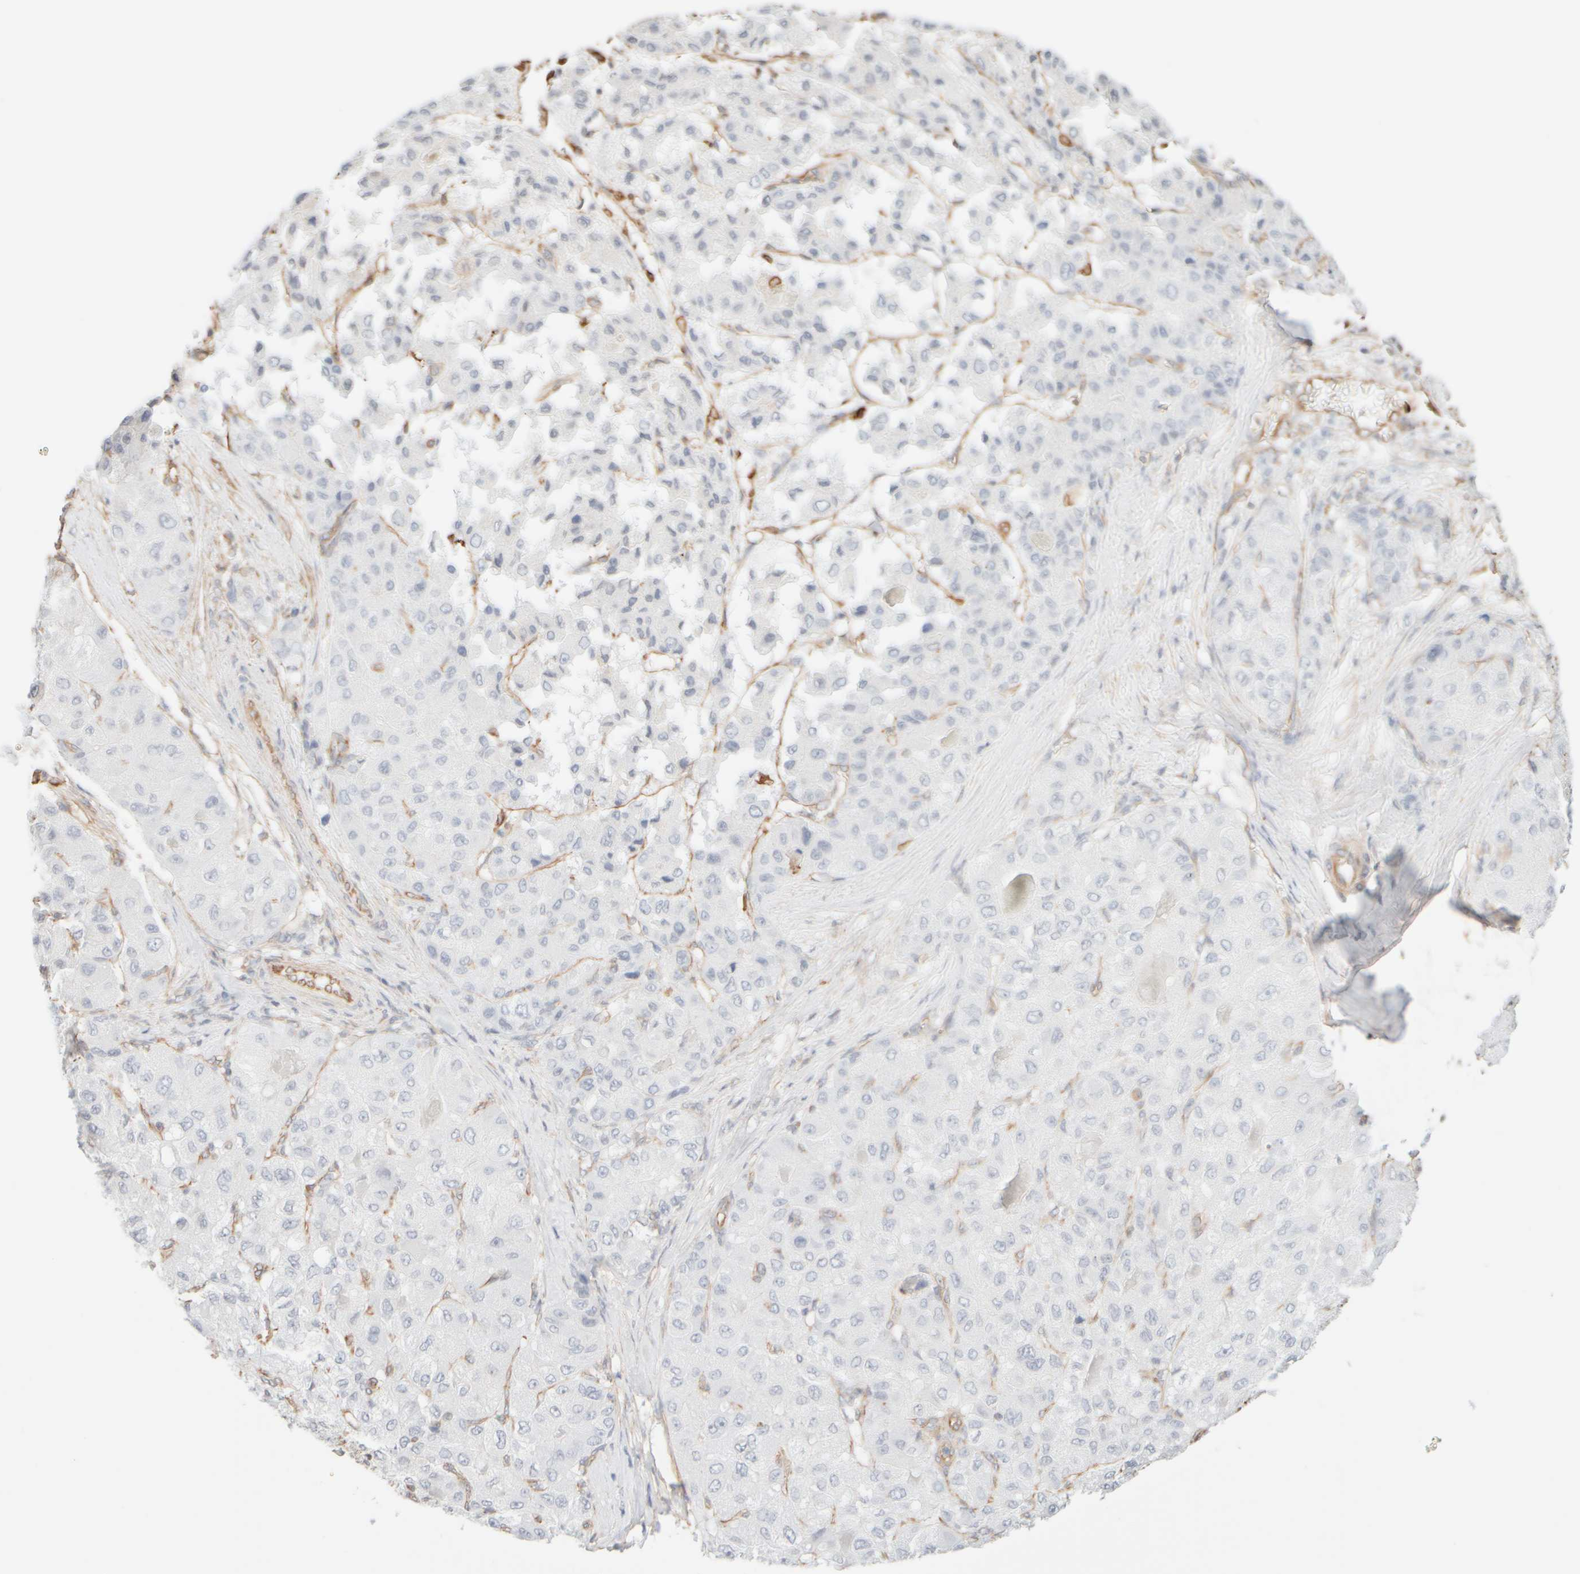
{"staining": {"intensity": "negative", "quantity": "none", "location": "none"}, "tissue": "liver cancer", "cell_type": "Tumor cells", "image_type": "cancer", "snomed": [{"axis": "morphology", "description": "Carcinoma, Hepatocellular, NOS"}, {"axis": "topography", "description": "Liver"}], "caption": "Immunohistochemical staining of human hepatocellular carcinoma (liver) reveals no significant staining in tumor cells. The staining was performed using DAB (3,3'-diaminobenzidine) to visualize the protein expression in brown, while the nuclei were stained in blue with hematoxylin (Magnification: 20x).", "gene": "KRT15", "patient": {"sex": "male", "age": 80}}